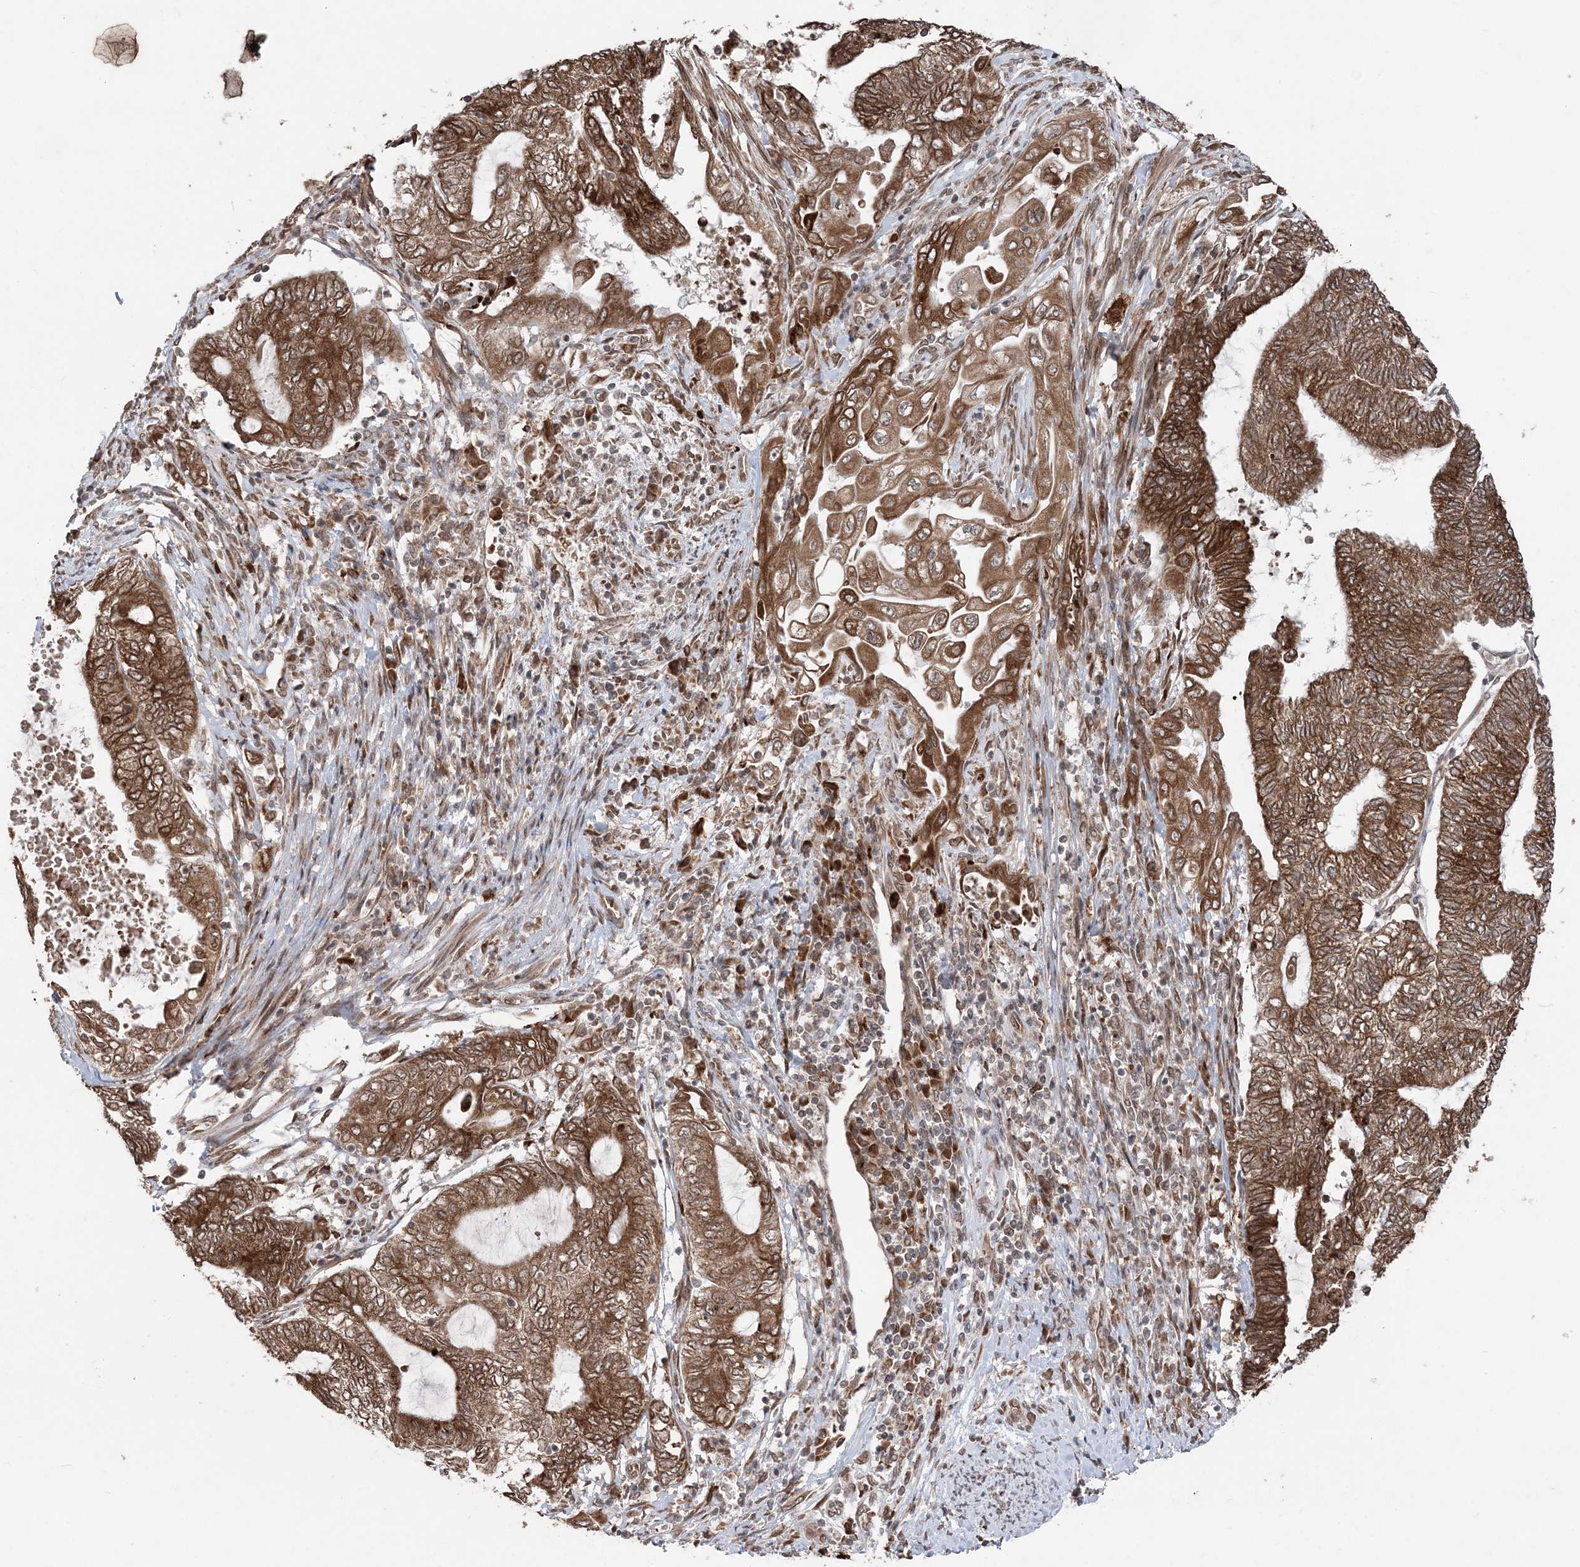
{"staining": {"intensity": "strong", "quantity": ">75%", "location": "cytoplasmic/membranous"}, "tissue": "endometrial cancer", "cell_type": "Tumor cells", "image_type": "cancer", "snomed": [{"axis": "morphology", "description": "Adenocarcinoma, NOS"}, {"axis": "topography", "description": "Uterus"}, {"axis": "topography", "description": "Endometrium"}], "caption": "Endometrial cancer stained for a protein (brown) displays strong cytoplasmic/membranous positive positivity in about >75% of tumor cells.", "gene": "TMED10", "patient": {"sex": "female", "age": 70}}